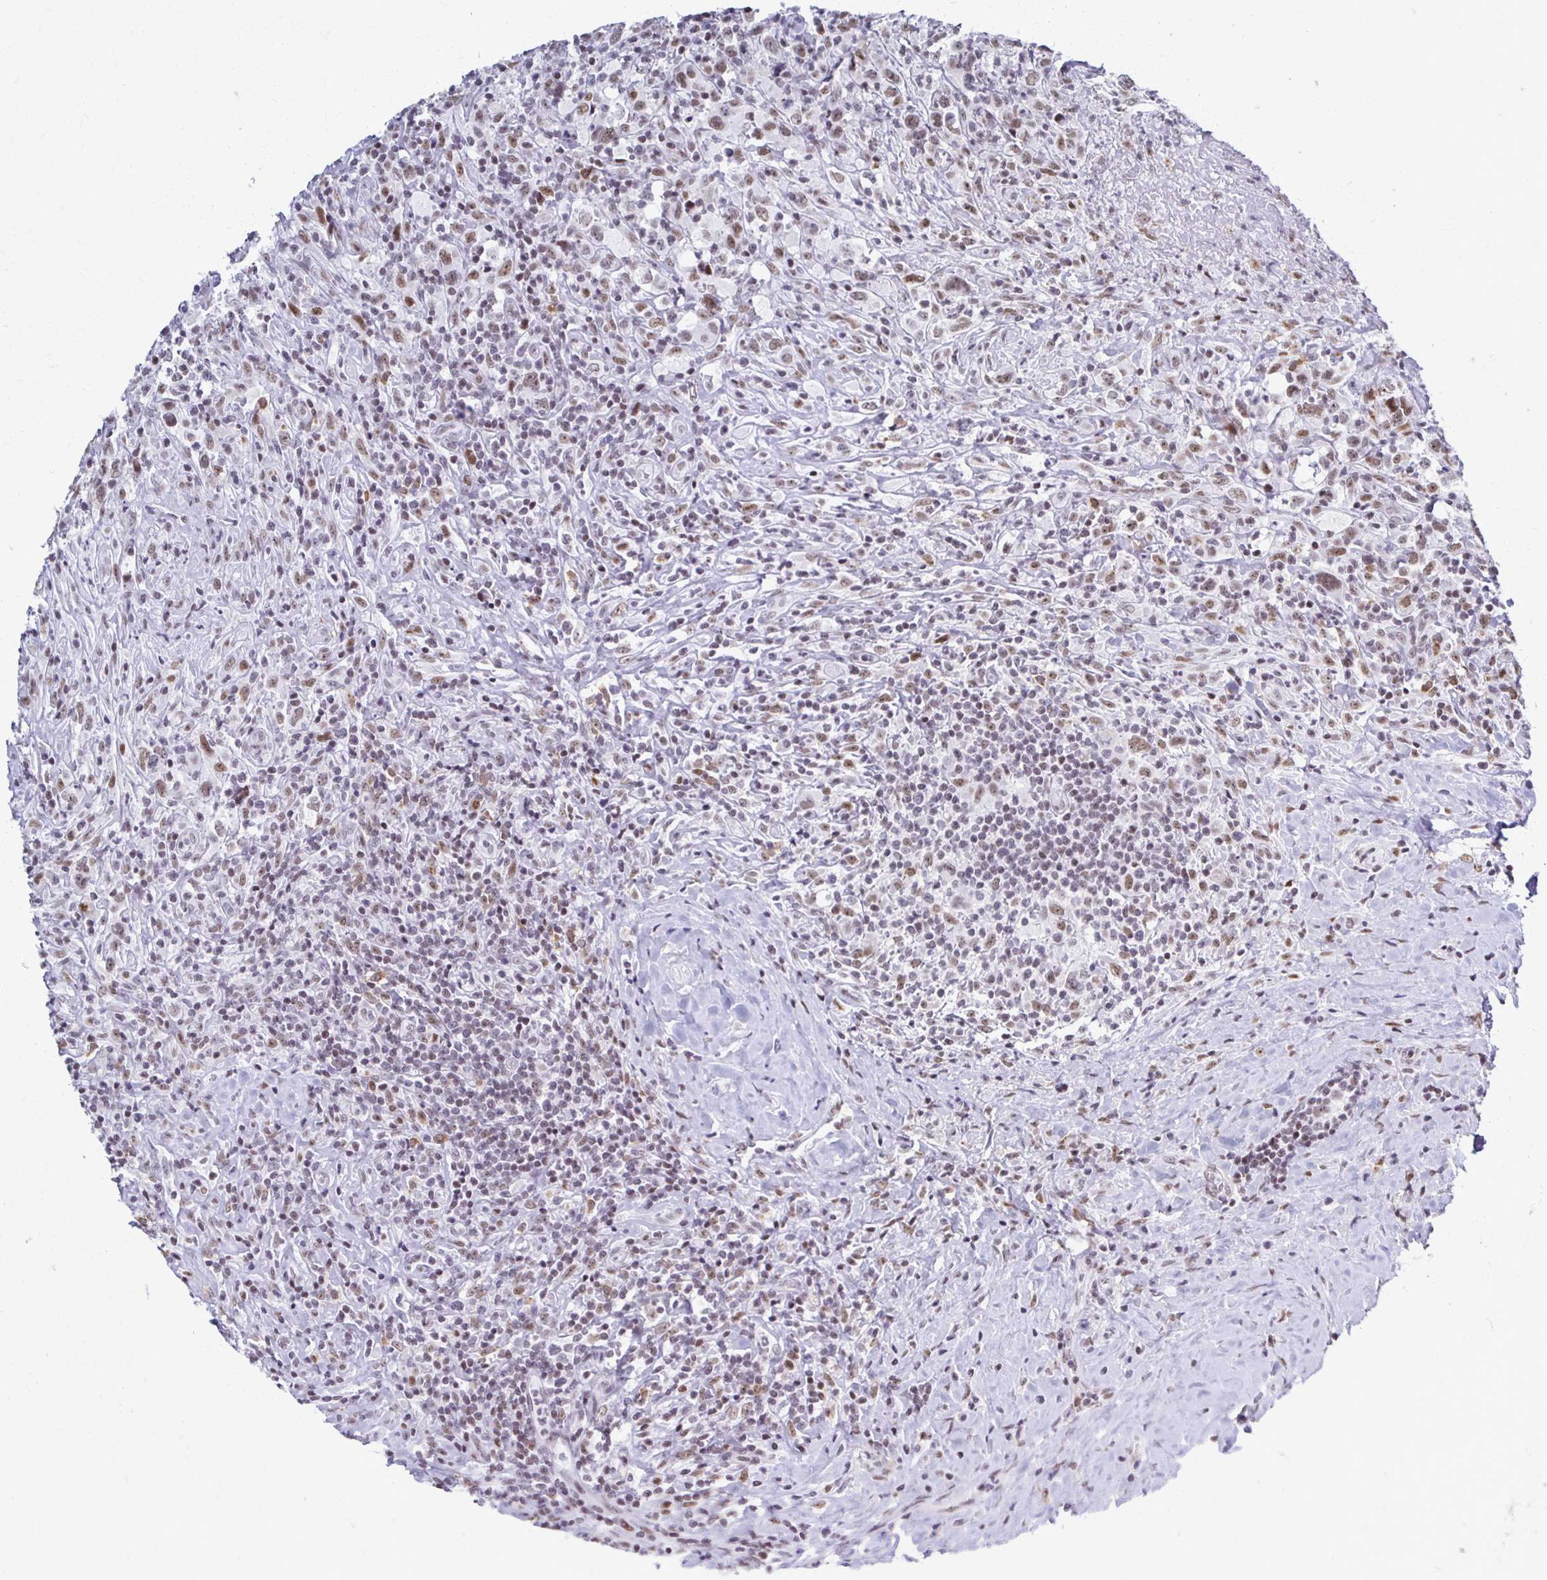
{"staining": {"intensity": "weak", "quantity": ">75%", "location": "nuclear"}, "tissue": "lymphoma", "cell_type": "Tumor cells", "image_type": "cancer", "snomed": [{"axis": "morphology", "description": "Hodgkin's disease, NOS"}, {"axis": "topography", "description": "Lymph node"}], "caption": "Lymphoma tissue exhibits weak nuclear positivity in about >75% of tumor cells, visualized by immunohistochemistry. The staining is performed using DAB brown chromogen to label protein expression. The nuclei are counter-stained blue using hematoxylin.", "gene": "IRF7", "patient": {"sex": "female", "age": 18}}